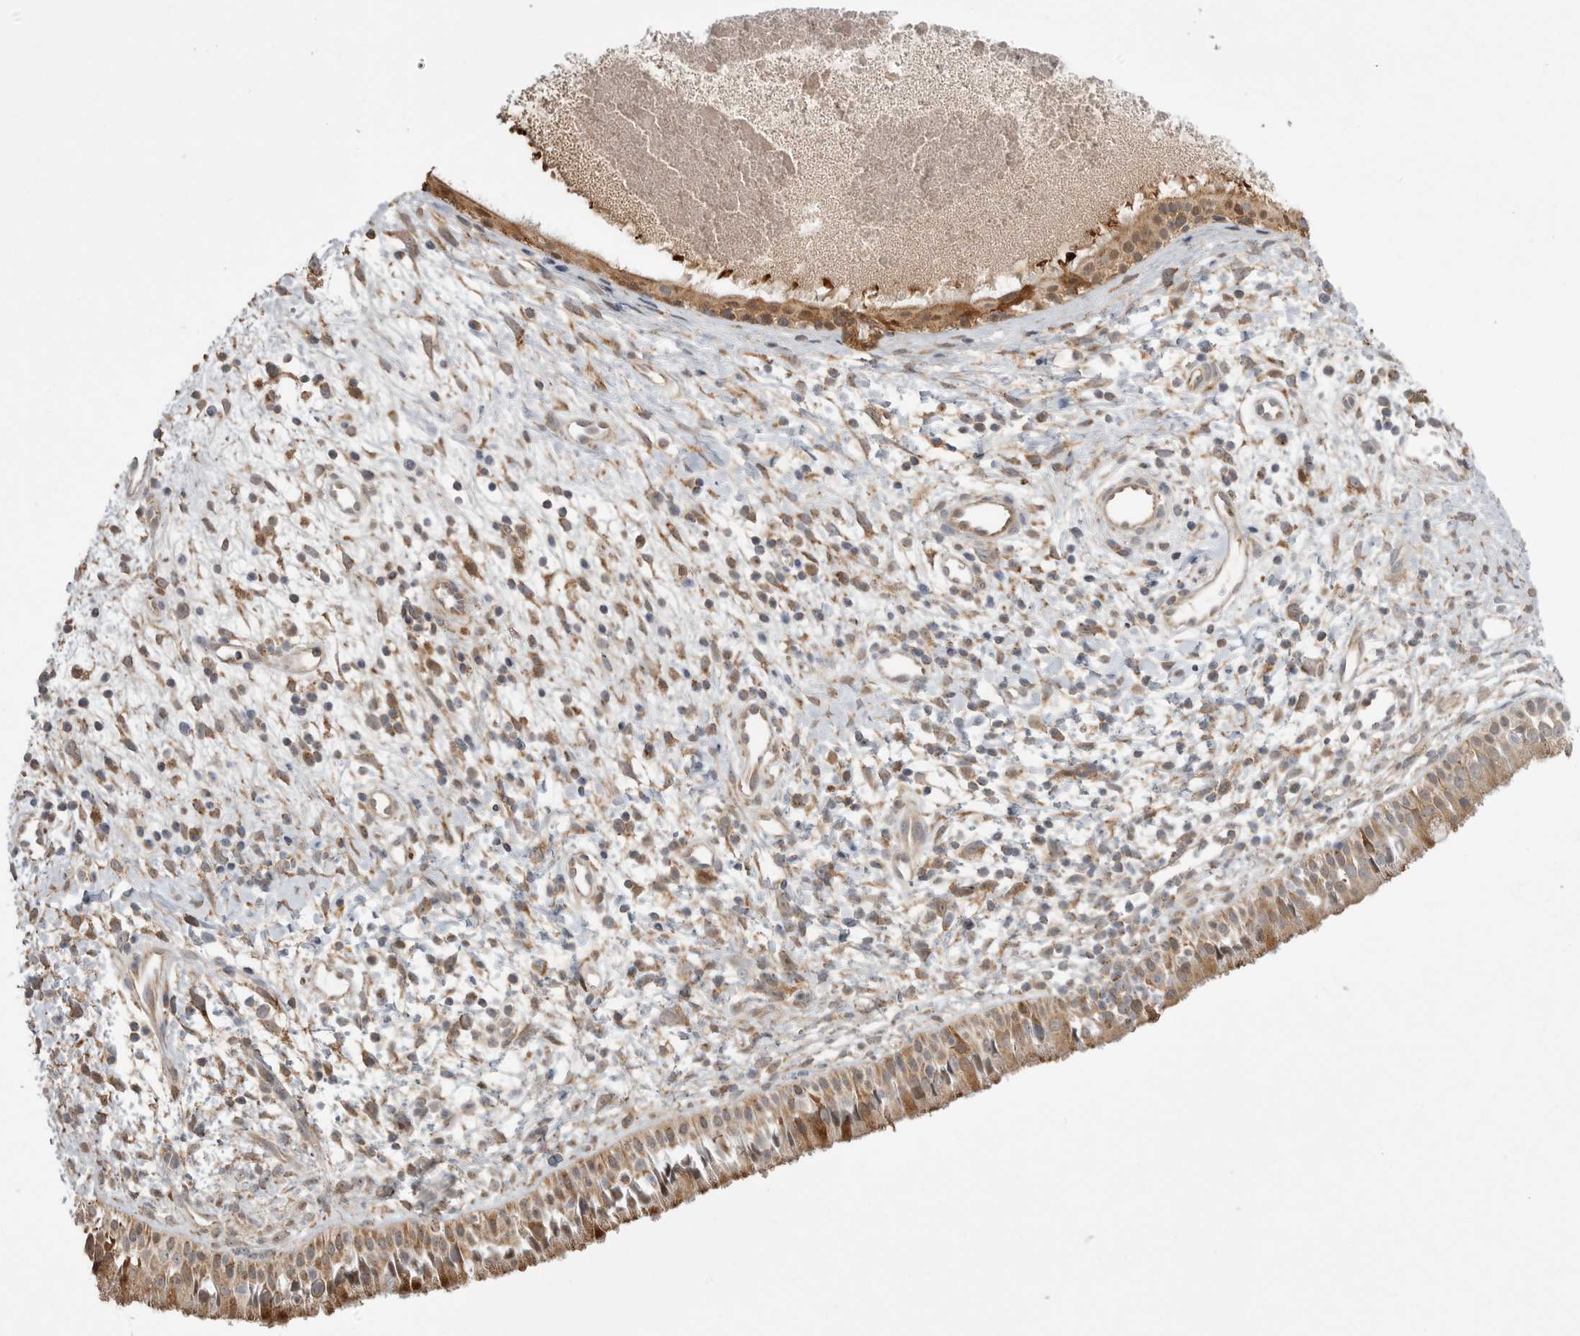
{"staining": {"intensity": "moderate", "quantity": ">75%", "location": "cytoplasmic/membranous"}, "tissue": "nasopharynx", "cell_type": "Respiratory epithelial cells", "image_type": "normal", "snomed": [{"axis": "morphology", "description": "Normal tissue, NOS"}, {"axis": "topography", "description": "Nasopharynx"}], "caption": "The histopathology image exhibits staining of unremarkable nasopharynx, revealing moderate cytoplasmic/membranous protein expression (brown color) within respiratory epithelial cells.", "gene": "KYAT3", "patient": {"sex": "male", "age": 22}}